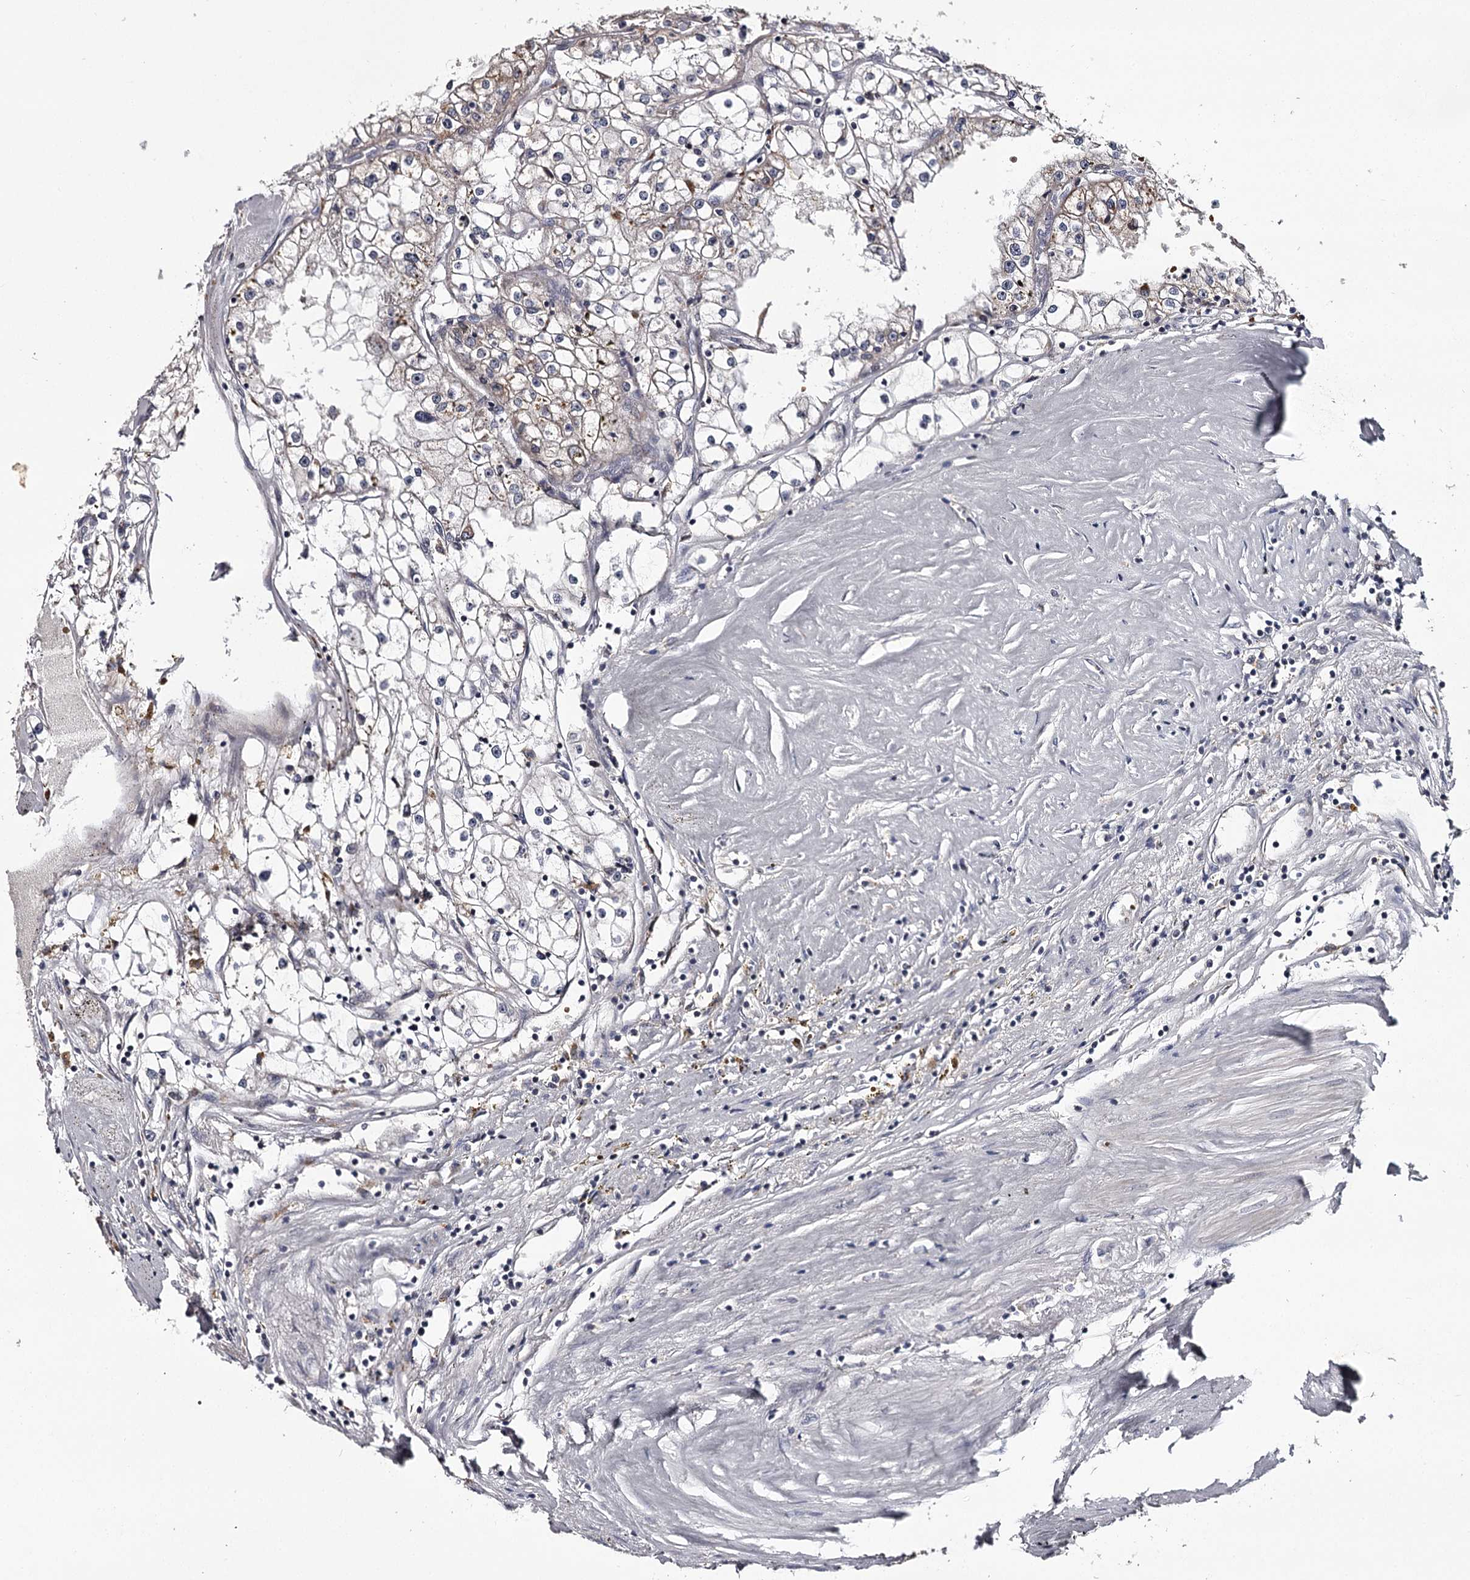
{"staining": {"intensity": "negative", "quantity": "none", "location": "none"}, "tissue": "renal cancer", "cell_type": "Tumor cells", "image_type": "cancer", "snomed": [{"axis": "morphology", "description": "Adenocarcinoma, NOS"}, {"axis": "topography", "description": "Kidney"}], "caption": "Tumor cells show no significant protein positivity in adenocarcinoma (renal).", "gene": "RASSF6", "patient": {"sex": "male", "age": 56}}